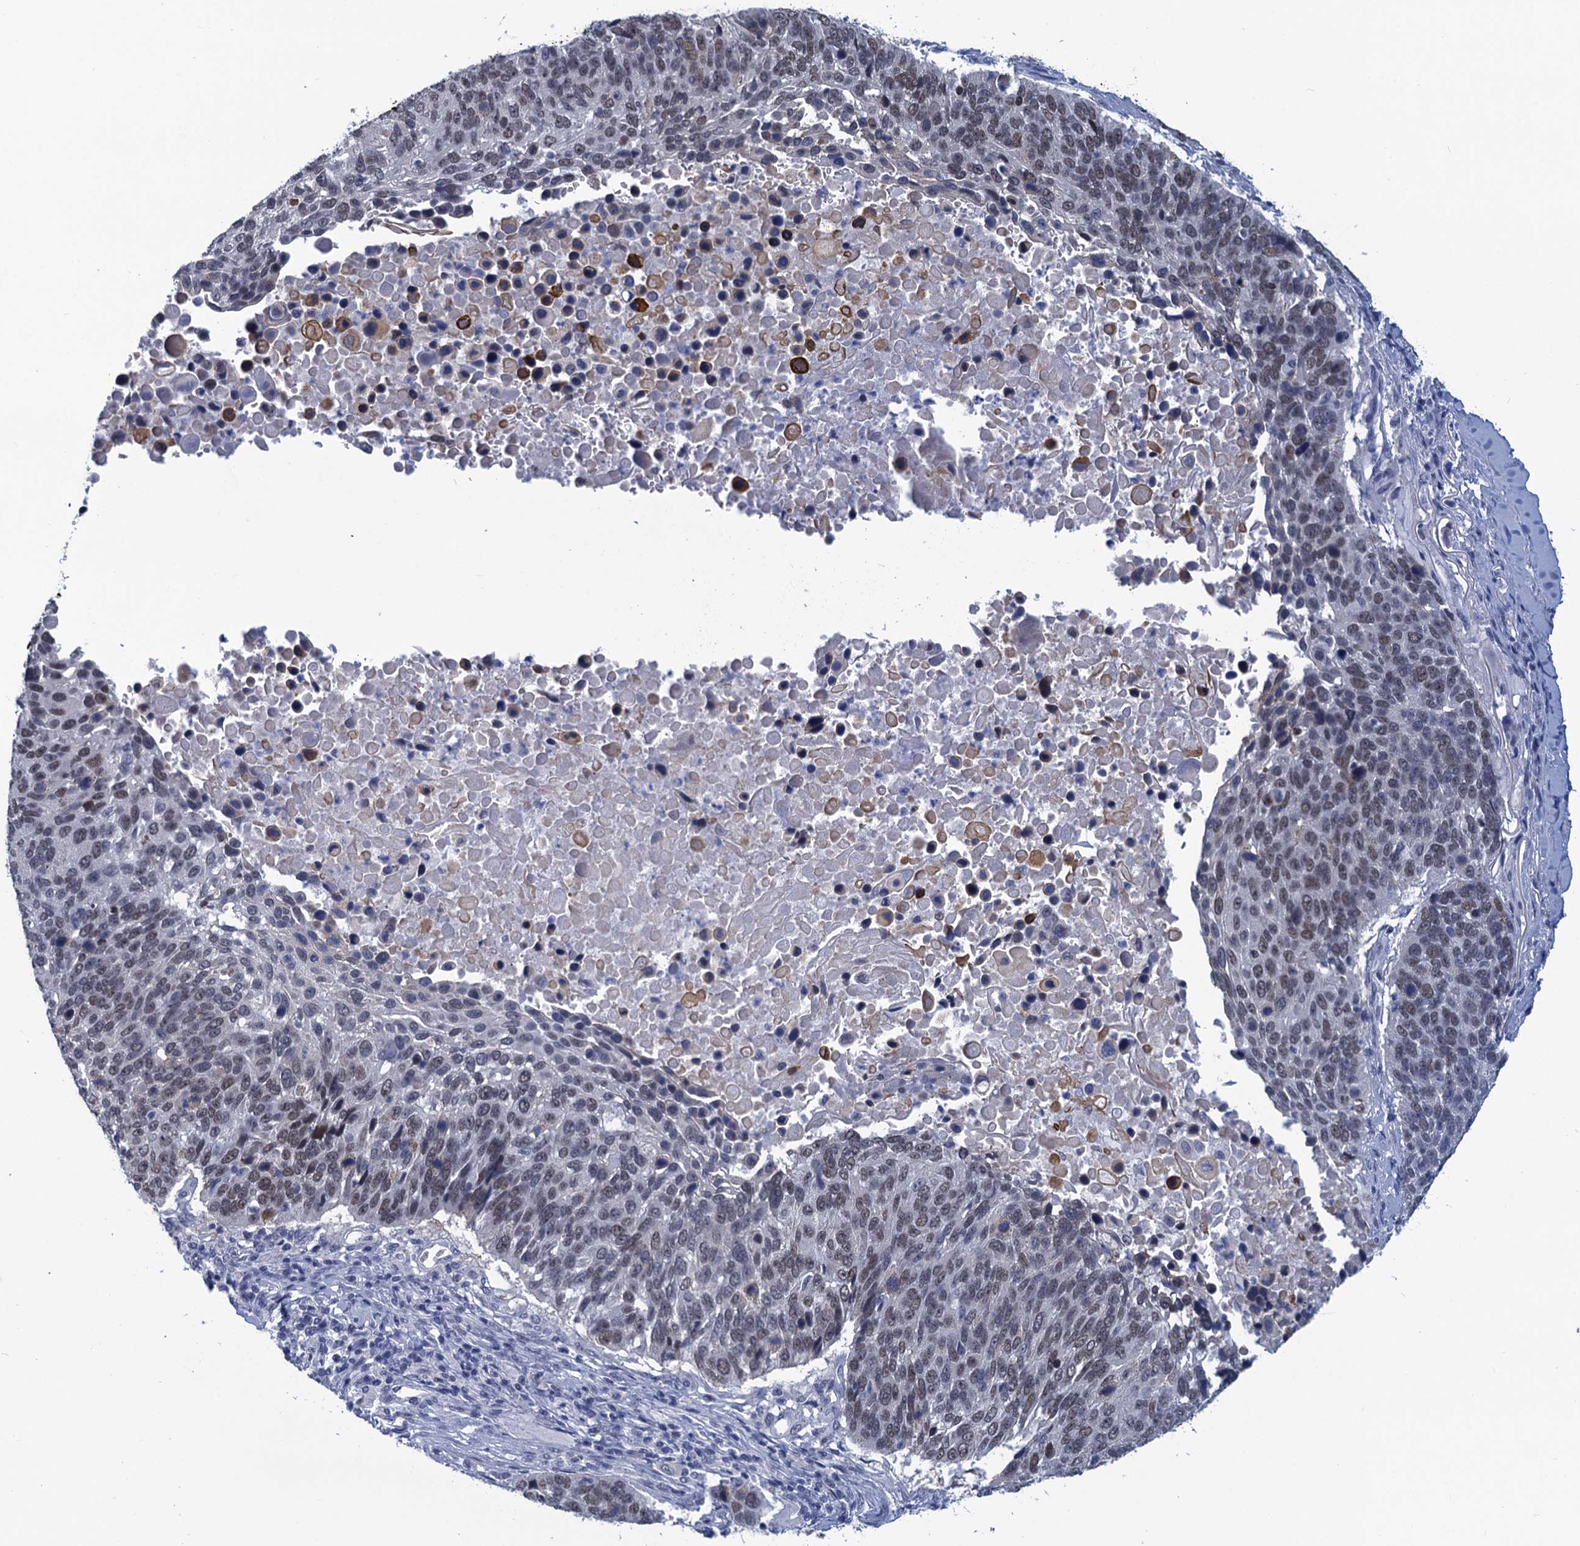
{"staining": {"intensity": "moderate", "quantity": "<25%", "location": "nuclear"}, "tissue": "lung cancer", "cell_type": "Tumor cells", "image_type": "cancer", "snomed": [{"axis": "morphology", "description": "Normal tissue, NOS"}, {"axis": "morphology", "description": "Squamous cell carcinoma, NOS"}, {"axis": "topography", "description": "Lymph node"}, {"axis": "topography", "description": "Lung"}], "caption": "High-magnification brightfield microscopy of lung cancer stained with DAB (brown) and counterstained with hematoxylin (blue). tumor cells exhibit moderate nuclear positivity is identified in about<25% of cells.", "gene": "GINS3", "patient": {"sex": "male", "age": 66}}